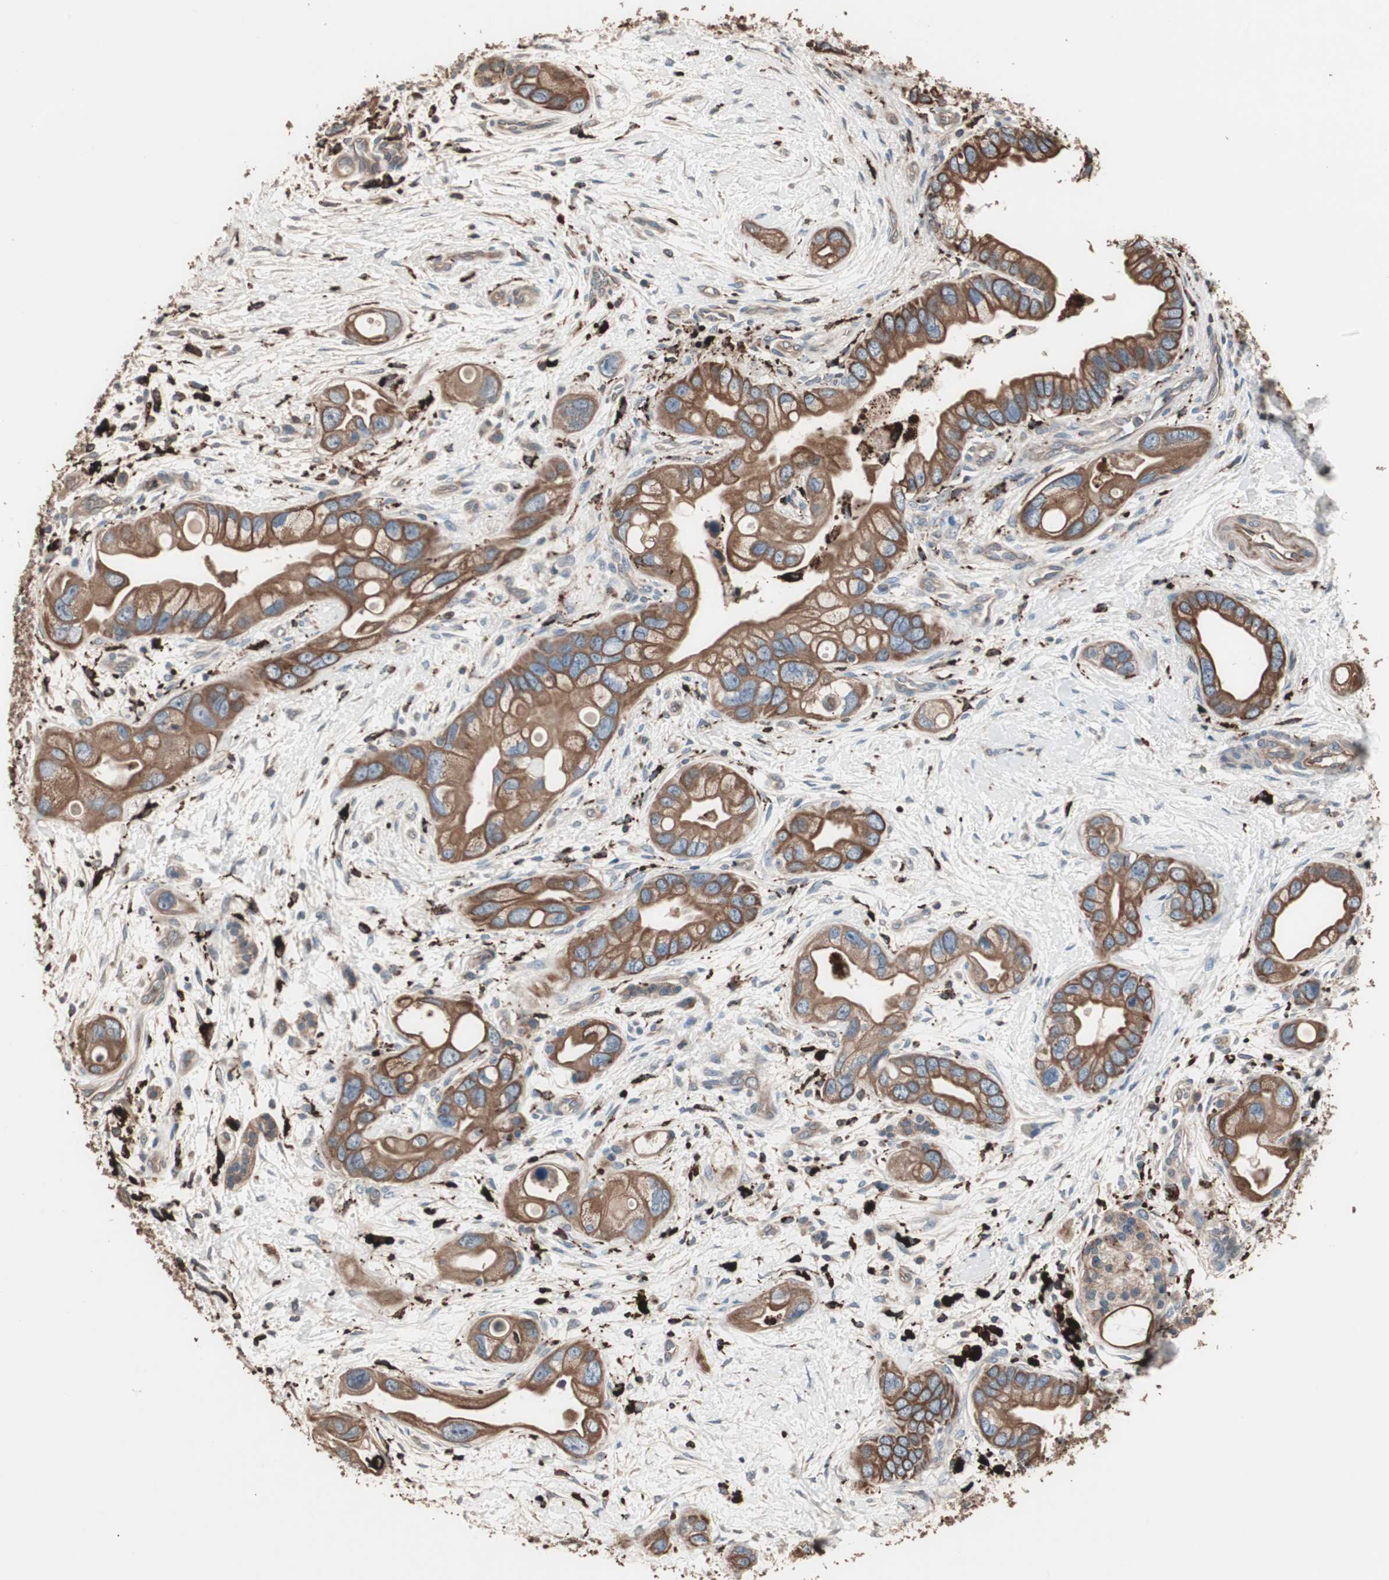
{"staining": {"intensity": "strong", "quantity": ">75%", "location": "cytoplasmic/membranous"}, "tissue": "pancreatic cancer", "cell_type": "Tumor cells", "image_type": "cancer", "snomed": [{"axis": "morphology", "description": "Adenocarcinoma, NOS"}, {"axis": "topography", "description": "Pancreas"}], "caption": "A histopathology image of human adenocarcinoma (pancreatic) stained for a protein exhibits strong cytoplasmic/membranous brown staining in tumor cells. The staining was performed using DAB (3,3'-diaminobenzidine) to visualize the protein expression in brown, while the nuclei were stained in blue with hematoxylin (Magnification: 20x).", "gene": "CCT3", "patient": {"sex": "female", "age": 77}}